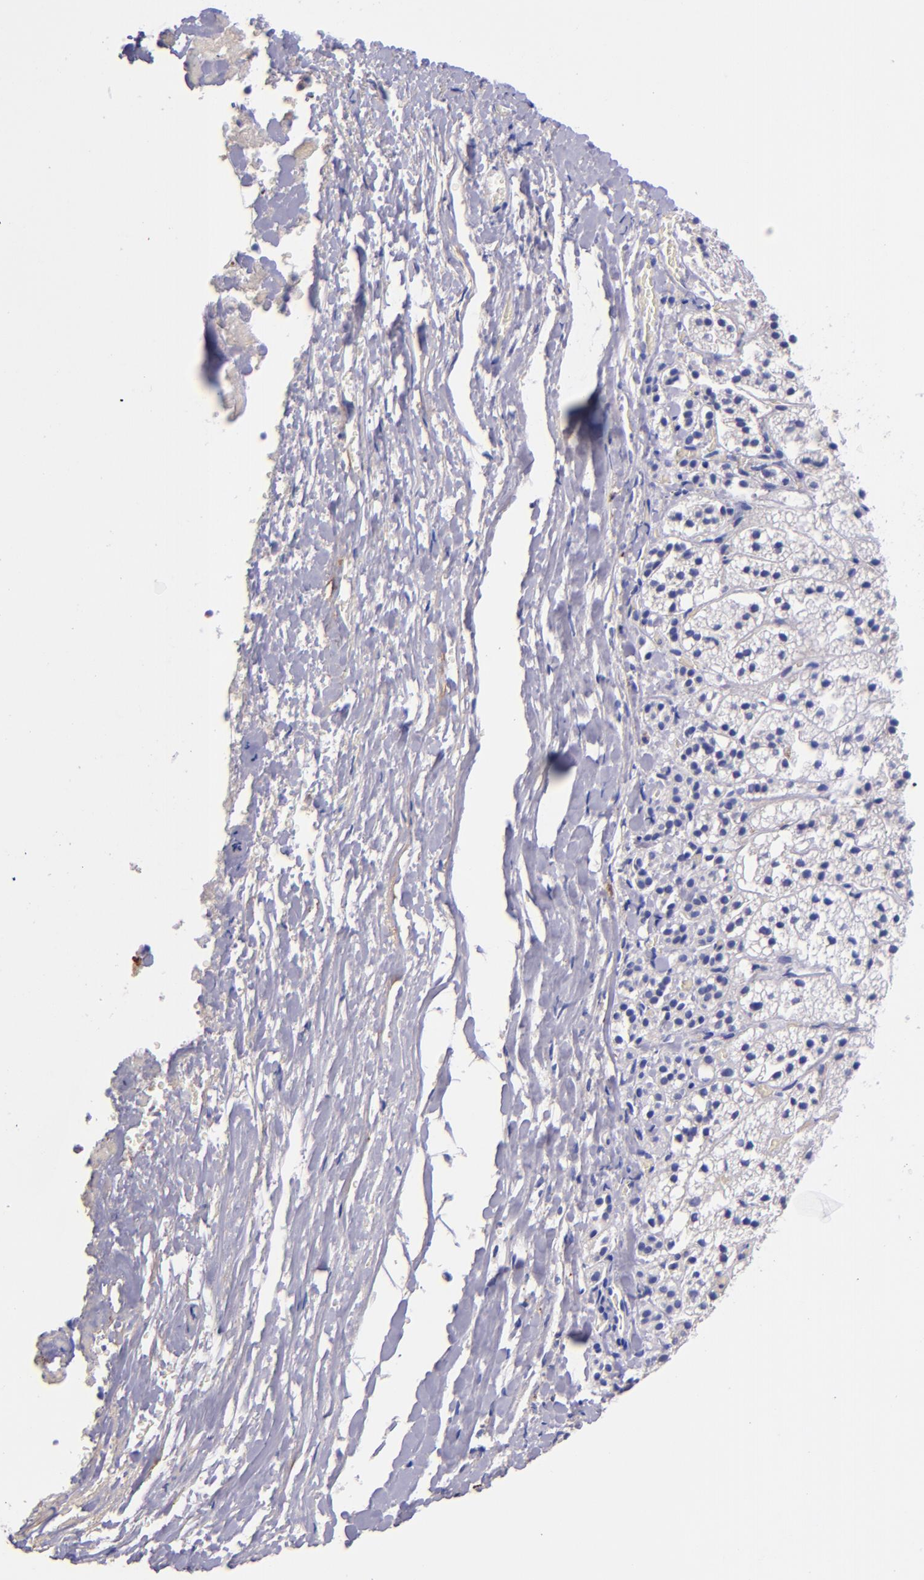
{"staining": {"intensity": "negative", "quantity": "none", "location": "none"}, "tissue": "adrenal gland", "cell_type": "Glandular cells", "image_type": "normal", "snomed": [{"axis": "morphology", "description": "Normal tissue, NOS"}, {"axis": "topography", "description": "Adrenal gland"}], "caption": "A high-resolution image shows immunohistochemistry (IHC) staining of normal adrenal gland, which displays no significant positivity in glandular cells.", "gene": "KNG1", "patient": {"sex": "female", "age": 44}}